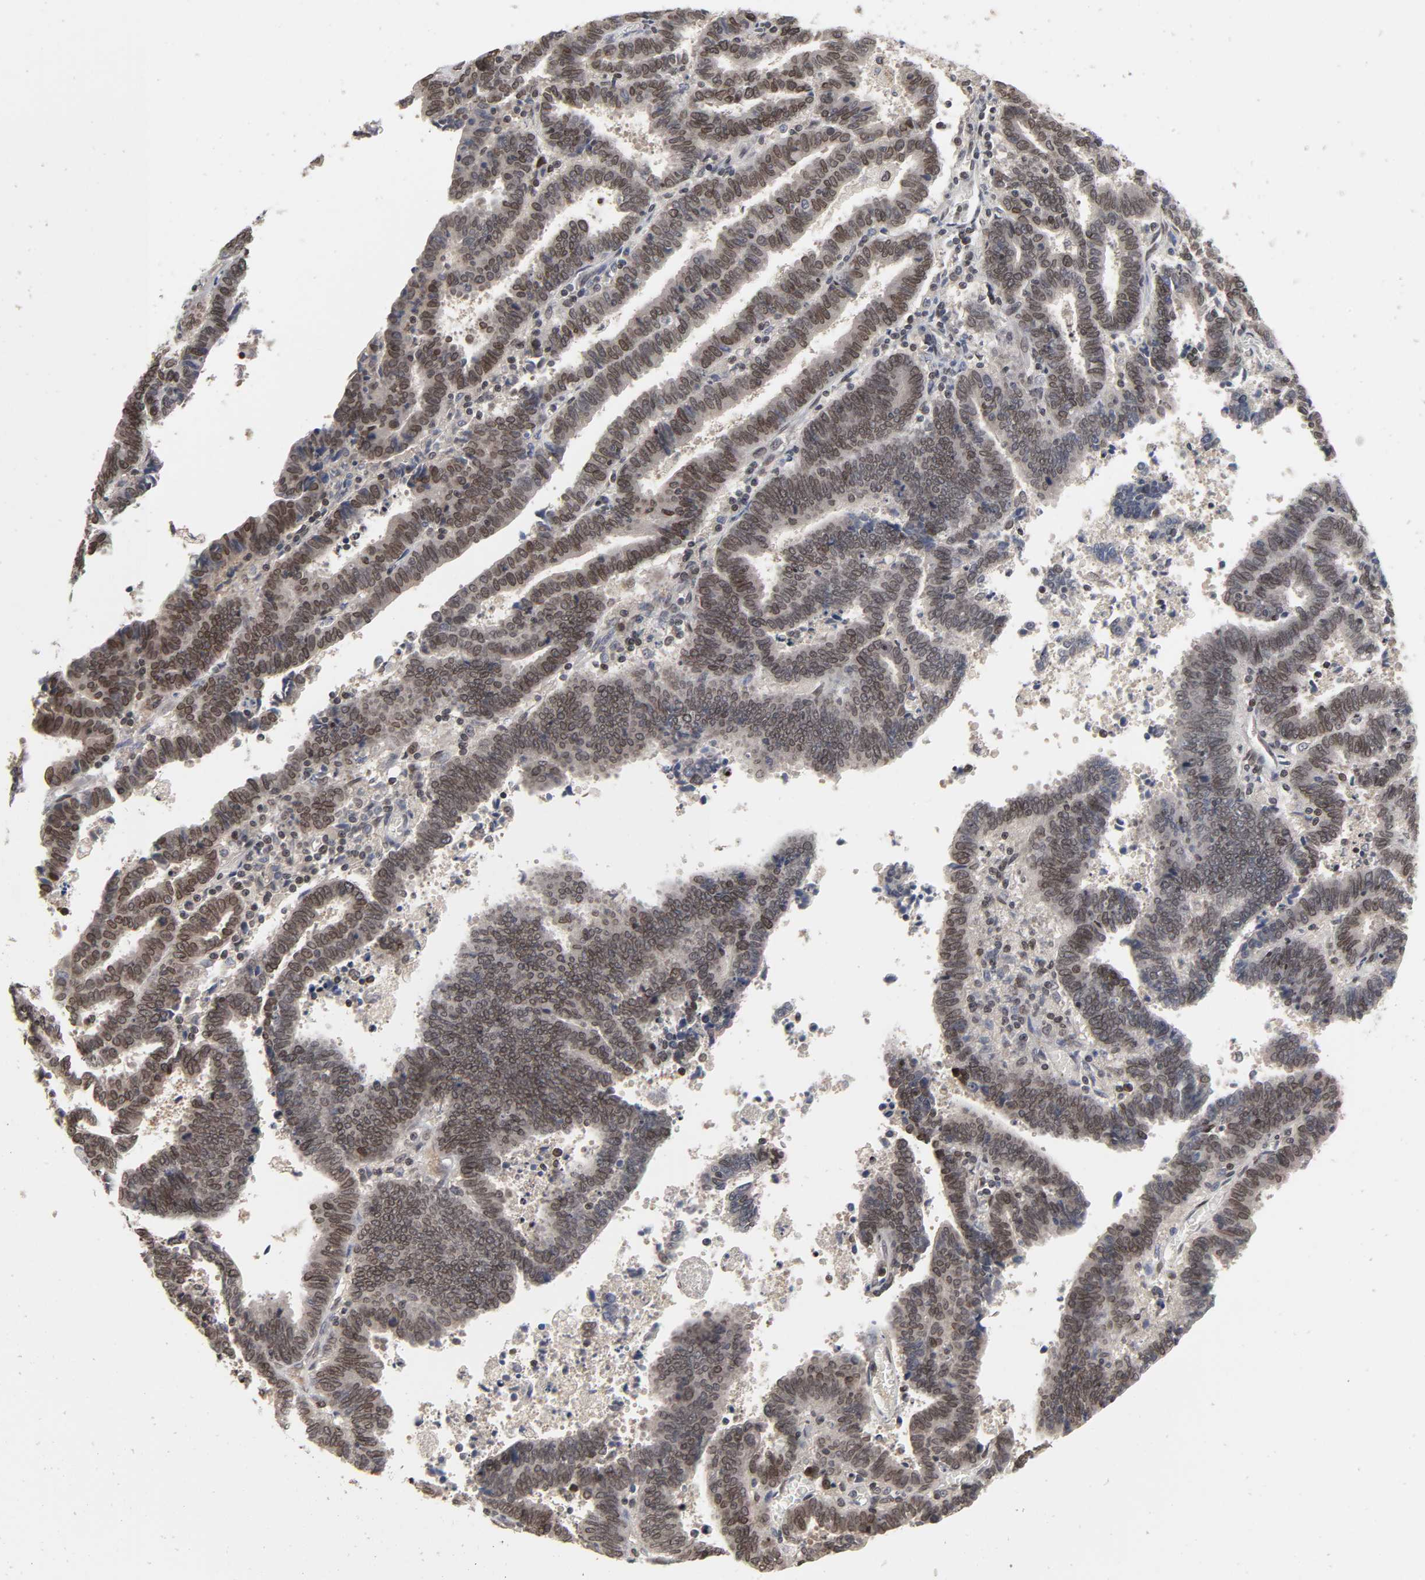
{"staining": {"intensity": "moderate", "quantity": ">75%", "location": "cytoplasmic/membranous,nuclear"}, "tissue": "endometrial cancer", "cell_type": "Tumor cells", "image_type": "cancer", "snomed": [{"axis": "morphology", "description": "Adenocarcinoma, NOS"}, {"axis": "topography", "description": "Uterus"}], "caption": "Immunohistochemistry (IHC) of human endometrial cancer (adenocarcinoma) demonstrates medium levels of moderate cytoplasmic/membranous and nuclear expression in approximately >75% of tumor cells.", "gene": "CPN2", "patient": {"sex": "female", "age": 83}}